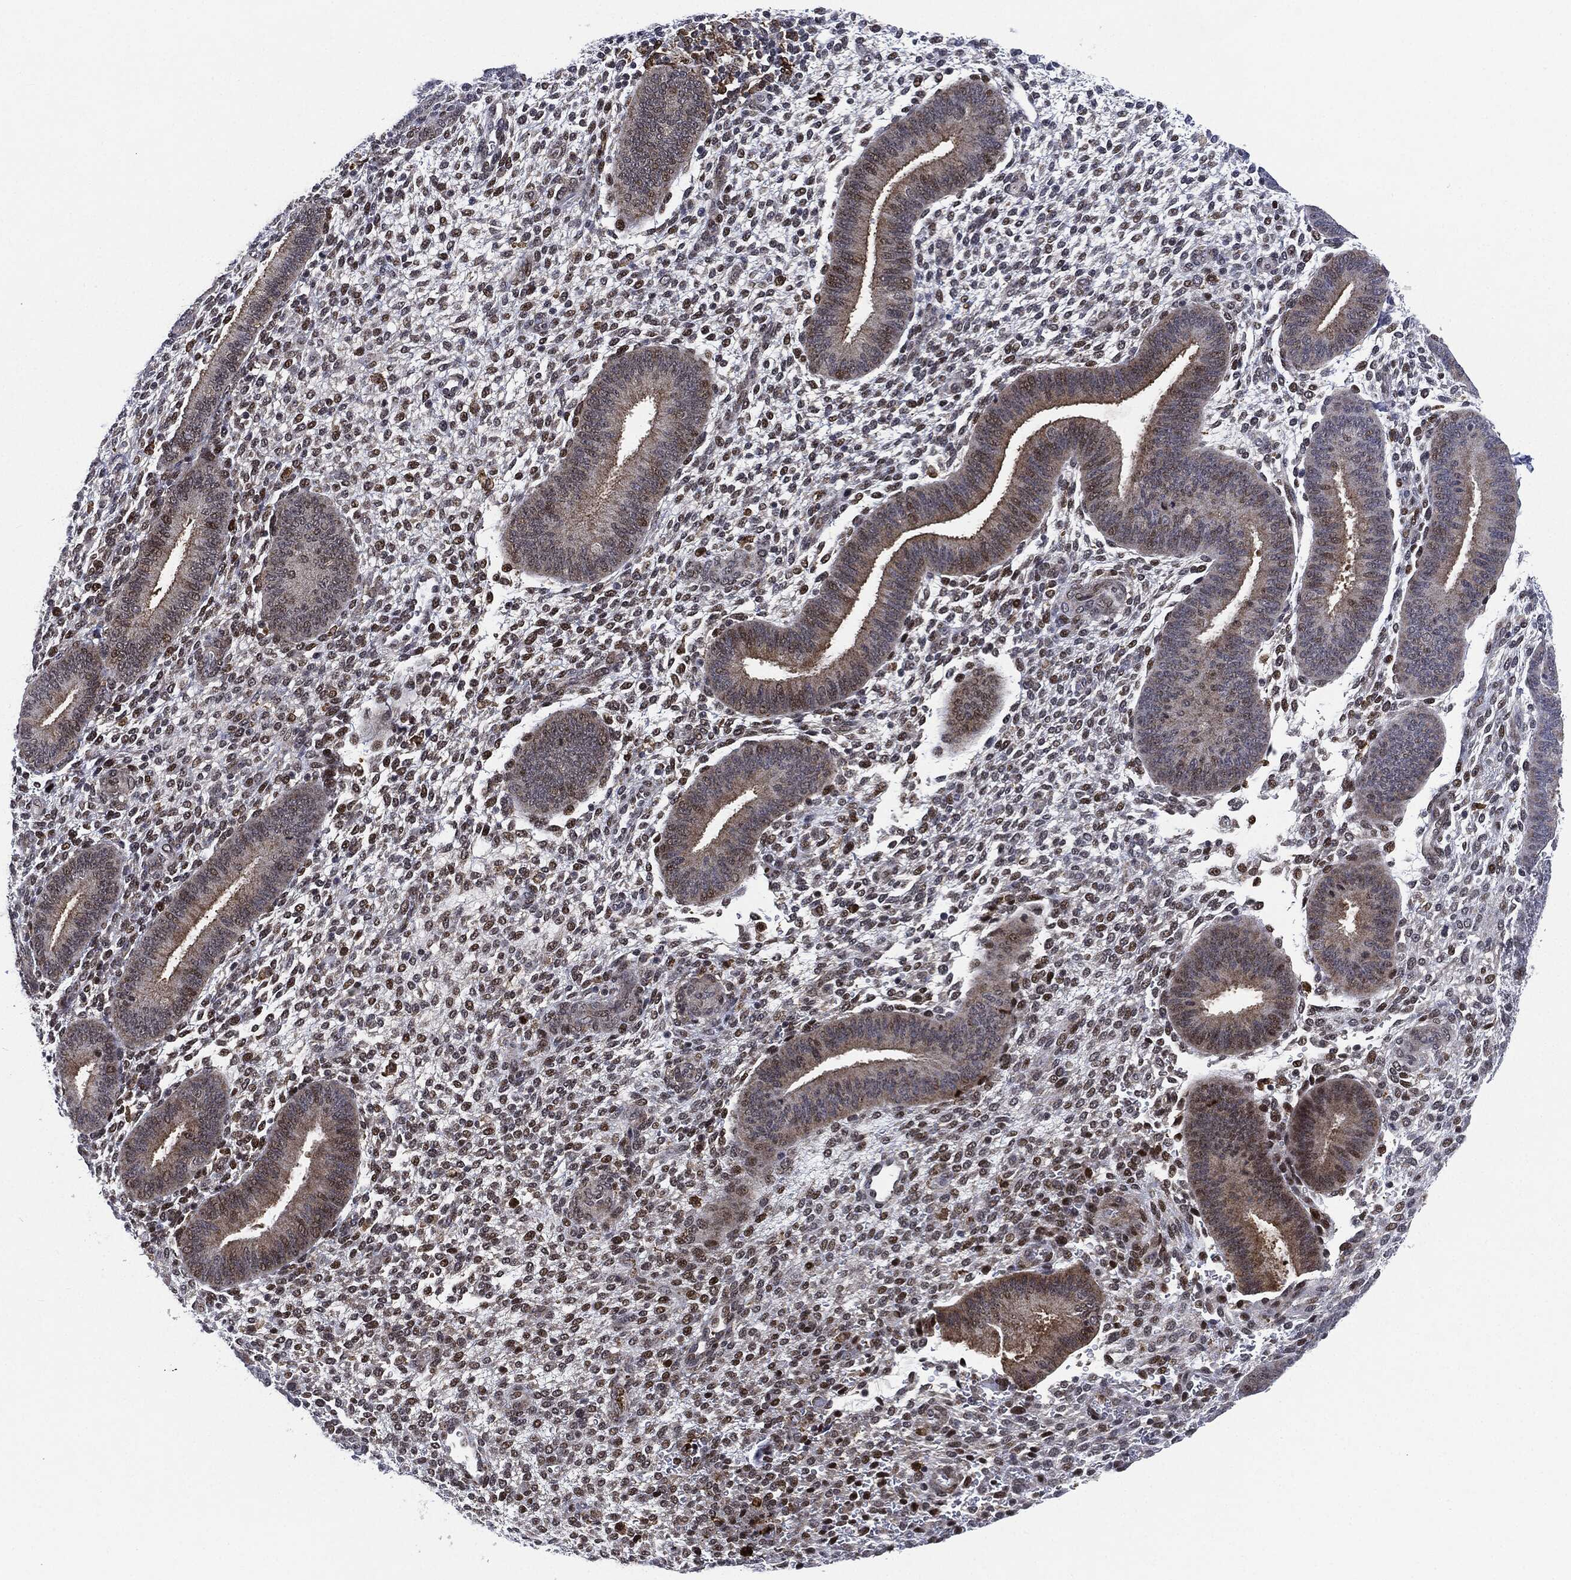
{"staining": {"intensity": "negative", "quantity": "none", "location": "none"}, "tissue": "endometrium", "cell_type": "Cells in endometrial stroma", "image_type": "normal", "snomed": [{"axis": "morphology", "description": "Normal tissue, NOS"}, {"axis": "topography", "description": "Endometrium"}], "caption": "There is no significant staining in cells in endometrial stroma of endometrium. (DAB (3,3'-diaminobenzidine) immunohistochemistry, high magnification).", "gene": "NANOS3", "patient": {"sex": "female", "age": 39}}